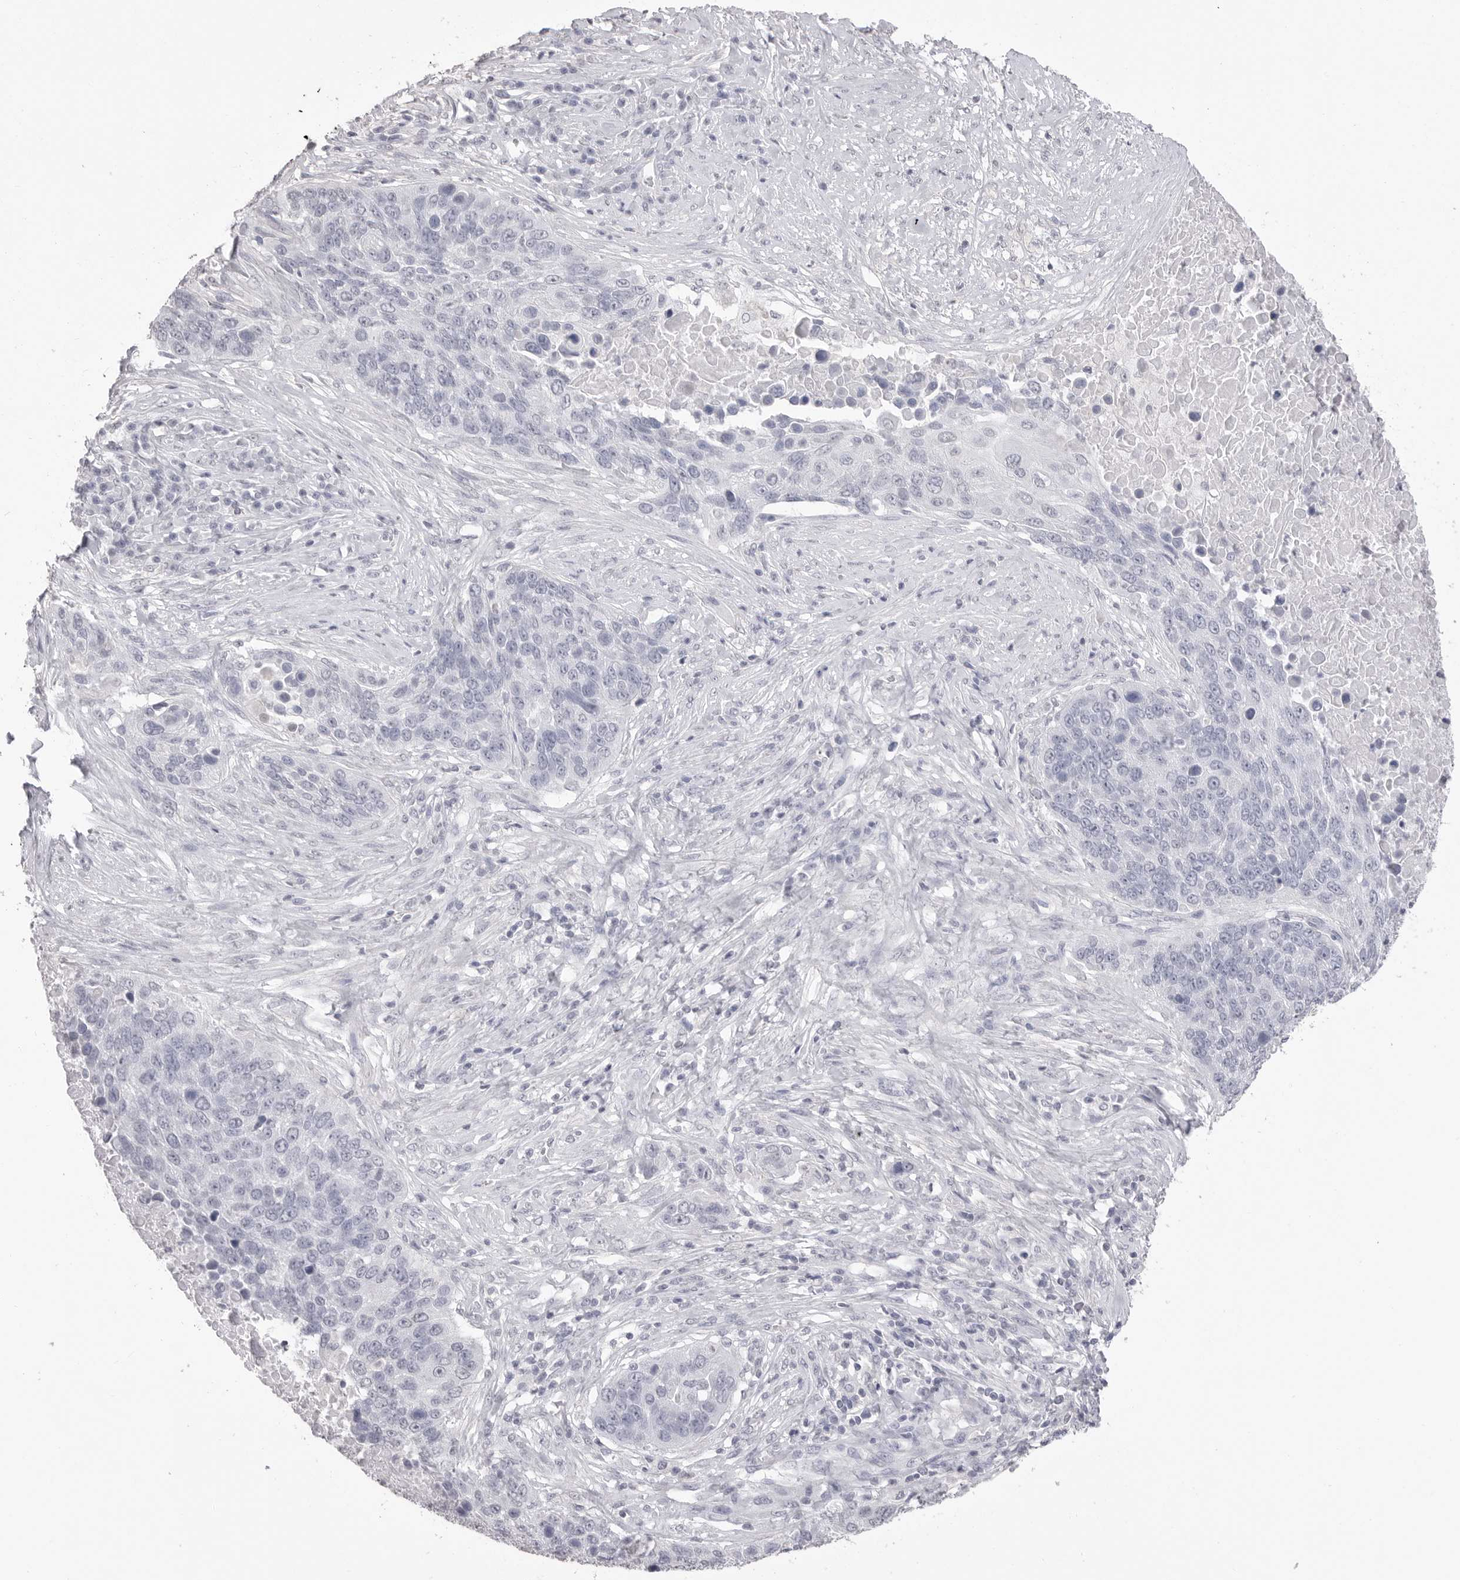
{"staining": {"intensity": "negative", "quantity": "none", "location": "none"}, "tissue": "lung cancer", "cell_type": "Tumor cells", "image_type": "cancer", "snomed": [{"axis": "morphology", "description": "Squamous cell carcinoma, NOS"}, {"axis": "topography", "description": "Lung"}], "caption": "Immunohistochemistry micrograph of human squamous cell carcinoma (lung) stained for a protein (brown), which shows no expression in tumor cells.", "gene": "ICAM5", "patient": {"sex": "male", "age": 66}}